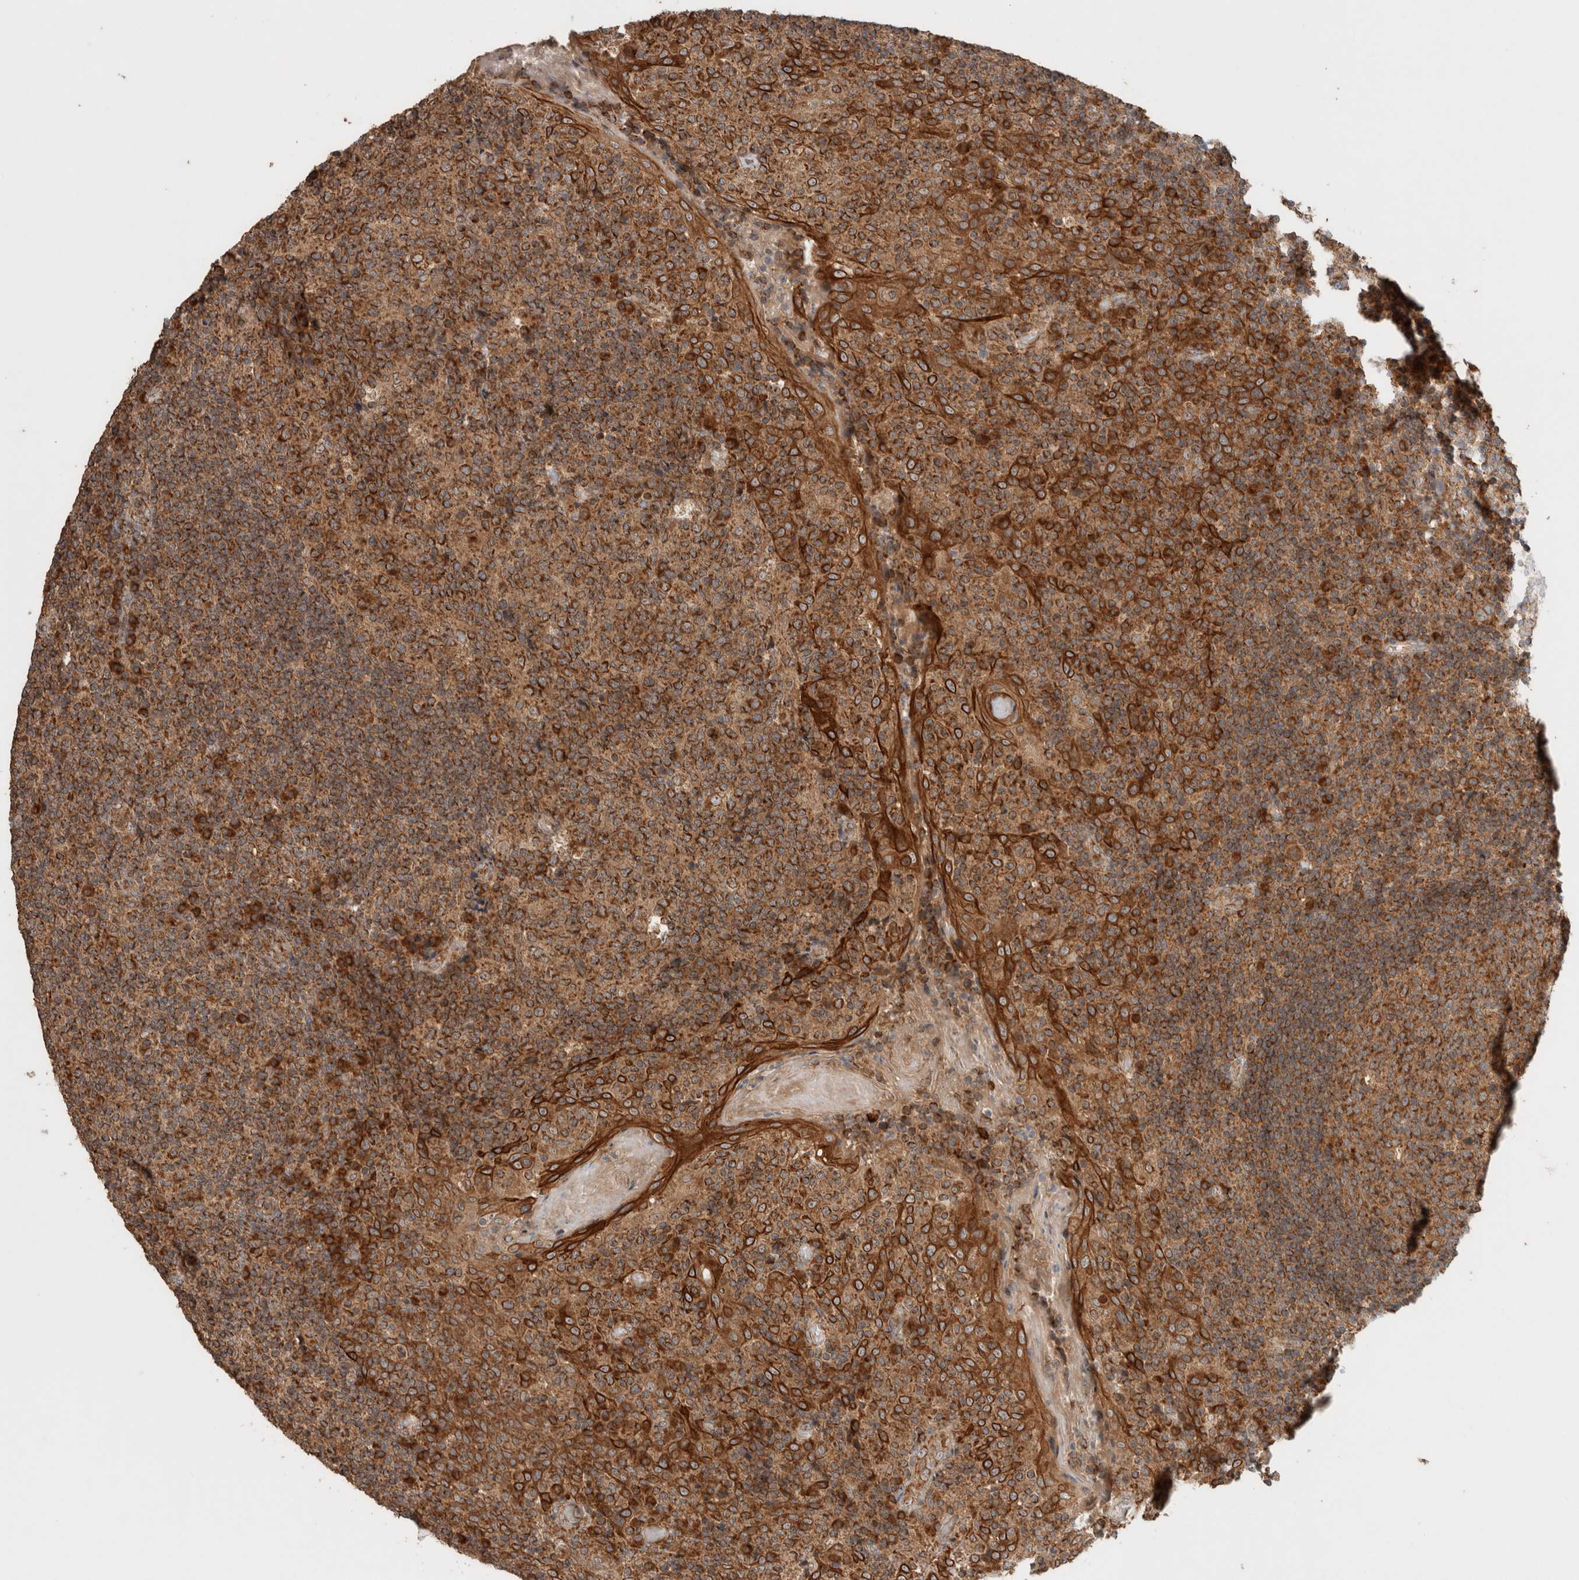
{"staining": {"intensity": "strong", "quantity": ">75%", "location": "cytoplasmic/membranous"}, "tissue": "tonsil", "cell_type": "Germinal center cells", "image_type": "normal", "snomed": [{"axis": "morphology", "description": "Normal tissue, NOS"}, {"axis": "topography", "description": "Tonsil"}], "caption": "A photomicrograph of human tonsil stained for a protein displays strong cytoplasmic/membranous brown staining in germinal center cells. (IHC, brightfield microscopy, high magnification).", "gene": "EIF2B3", "patient": {"sex": "female", "age": 19}}